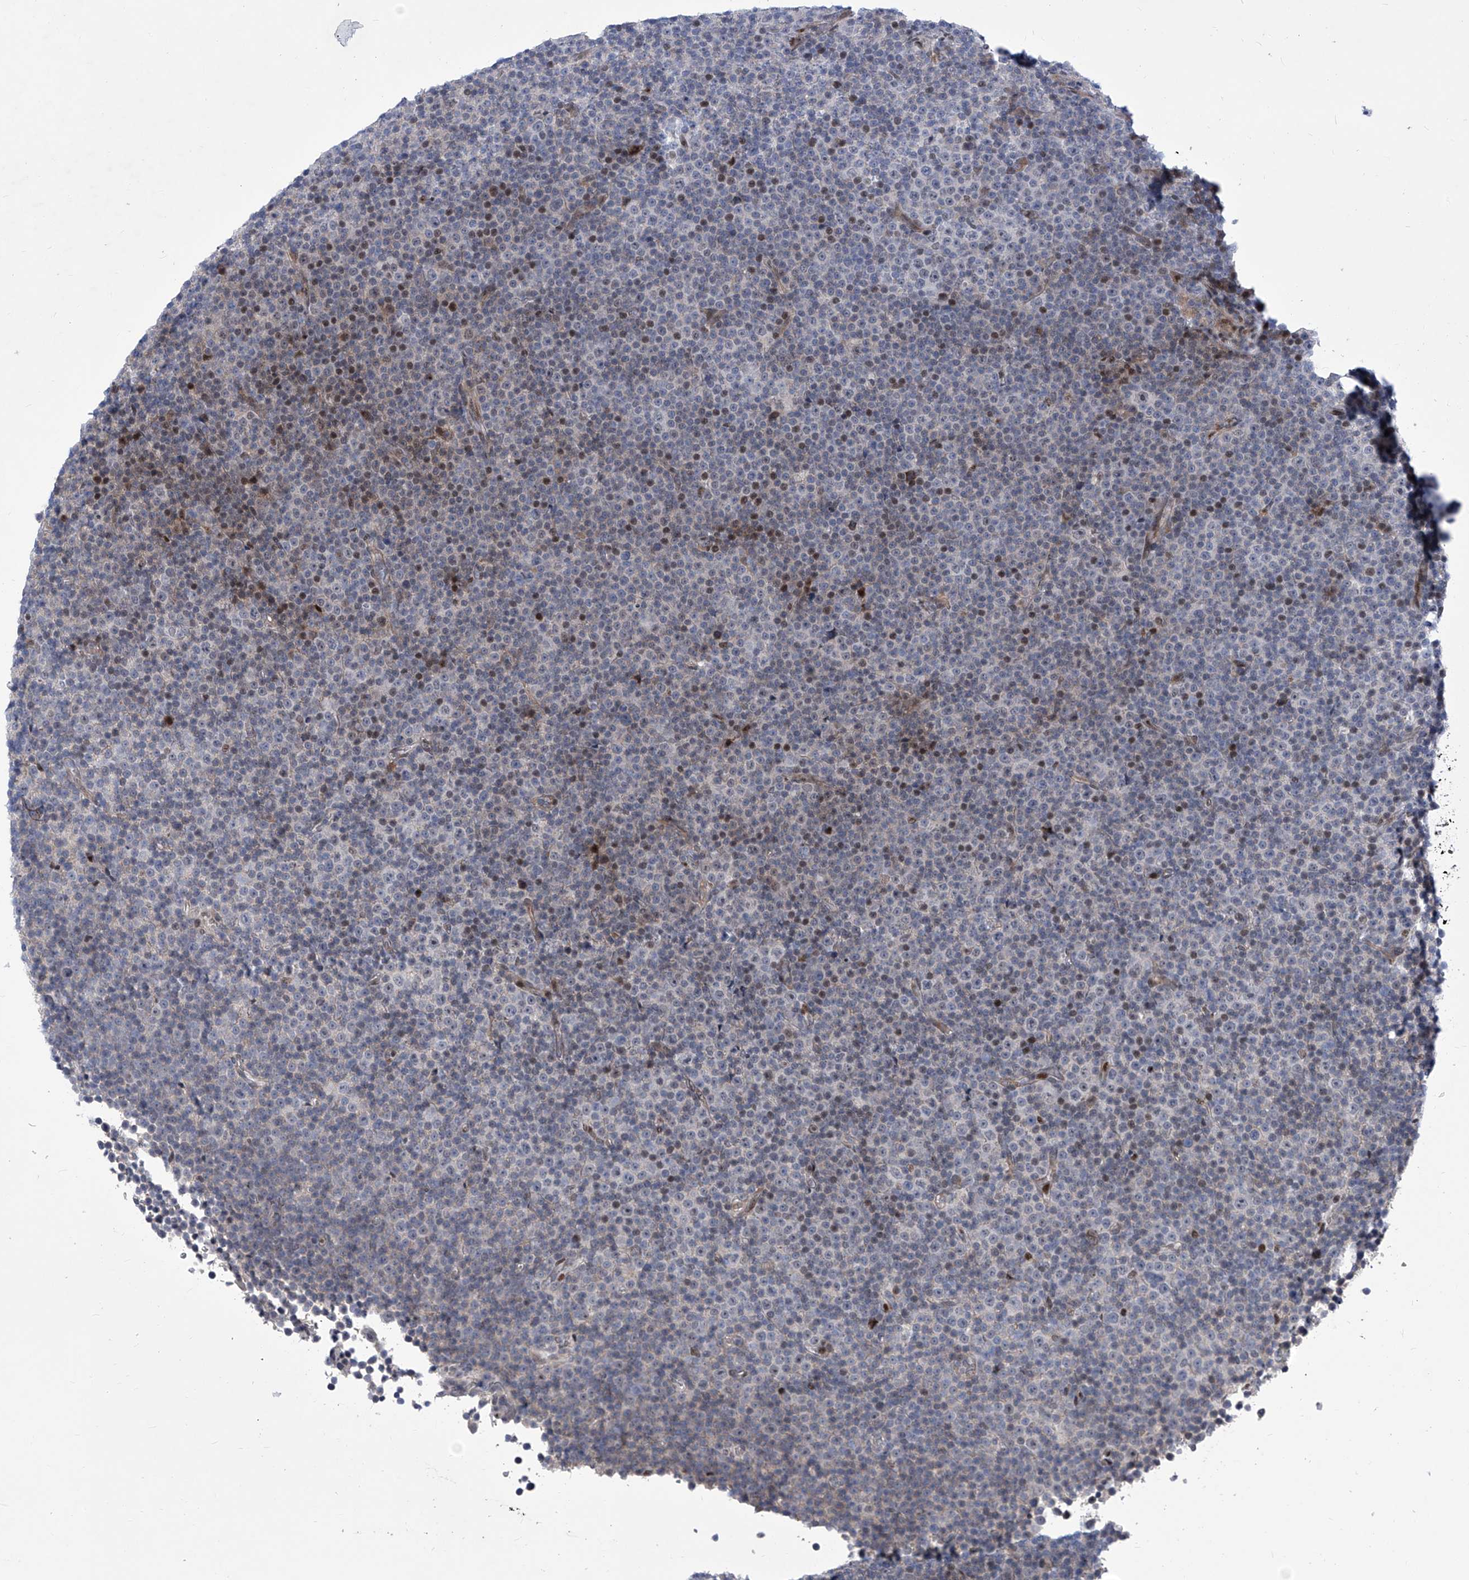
{"staining": {"intensity": "negative", "quantity": "none", "location": "none"}, "tissue": "lymphoma", "cell_type": "Tumor cells", "image_type": "cancer", "snomed": [{"axis": "morphology", "description": "Malignant lymphoma, non-Hodgkin's type, Low grade"}, {"axis": "topography", "description": "Lymph node"}], "caption": "There is no significant expression in tumor cells of lymphoma. (DAB (3,3'-diaminobenzidine) IHC visualized using brightfield microscopy, high magnification).", "gene": "NUFIP1", "patient": {"sex": "female", "age": 67}}